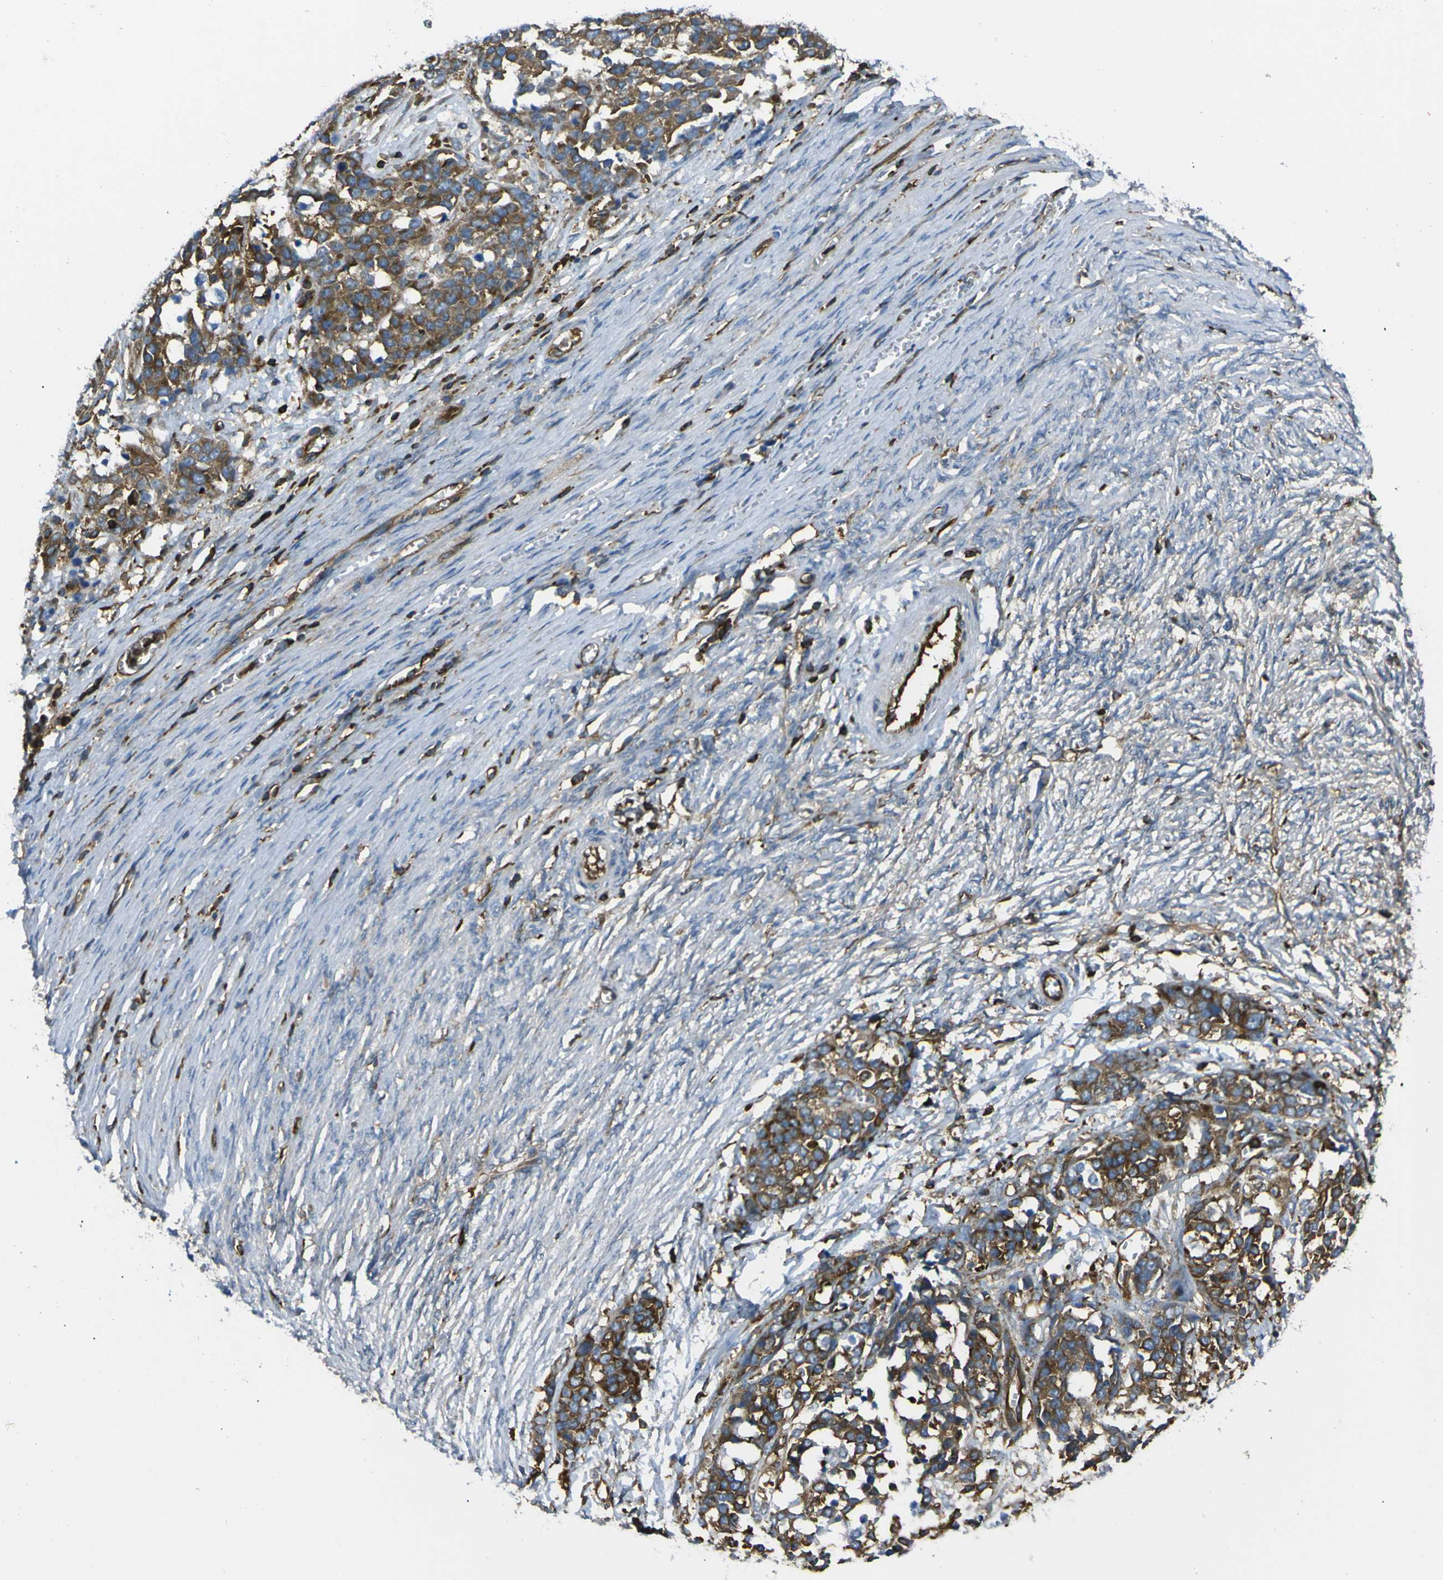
{"staining": {"intensity": "moderate", "quantity": ">75%", "location": "cytoplasmic/membranous"}, "tissue": "ovarian cancer", "cell_type": "Tumor cells", "image_type": "cancer", "snomed": [{"axis": "morphology", "description": "Cystadenocarcinoma, serous, NOS"}, {"axis": "topography", "description": "Ovary"}], "caption": "Human ovarian serous cystadenocarcinoma stained with a brown dye displays moderate cytoplasmic/membranous positive positivity in approximately >75% of tumor cells.", "gene": "ARHGEF1", "patient": {"sex": "female", "age": 44}}